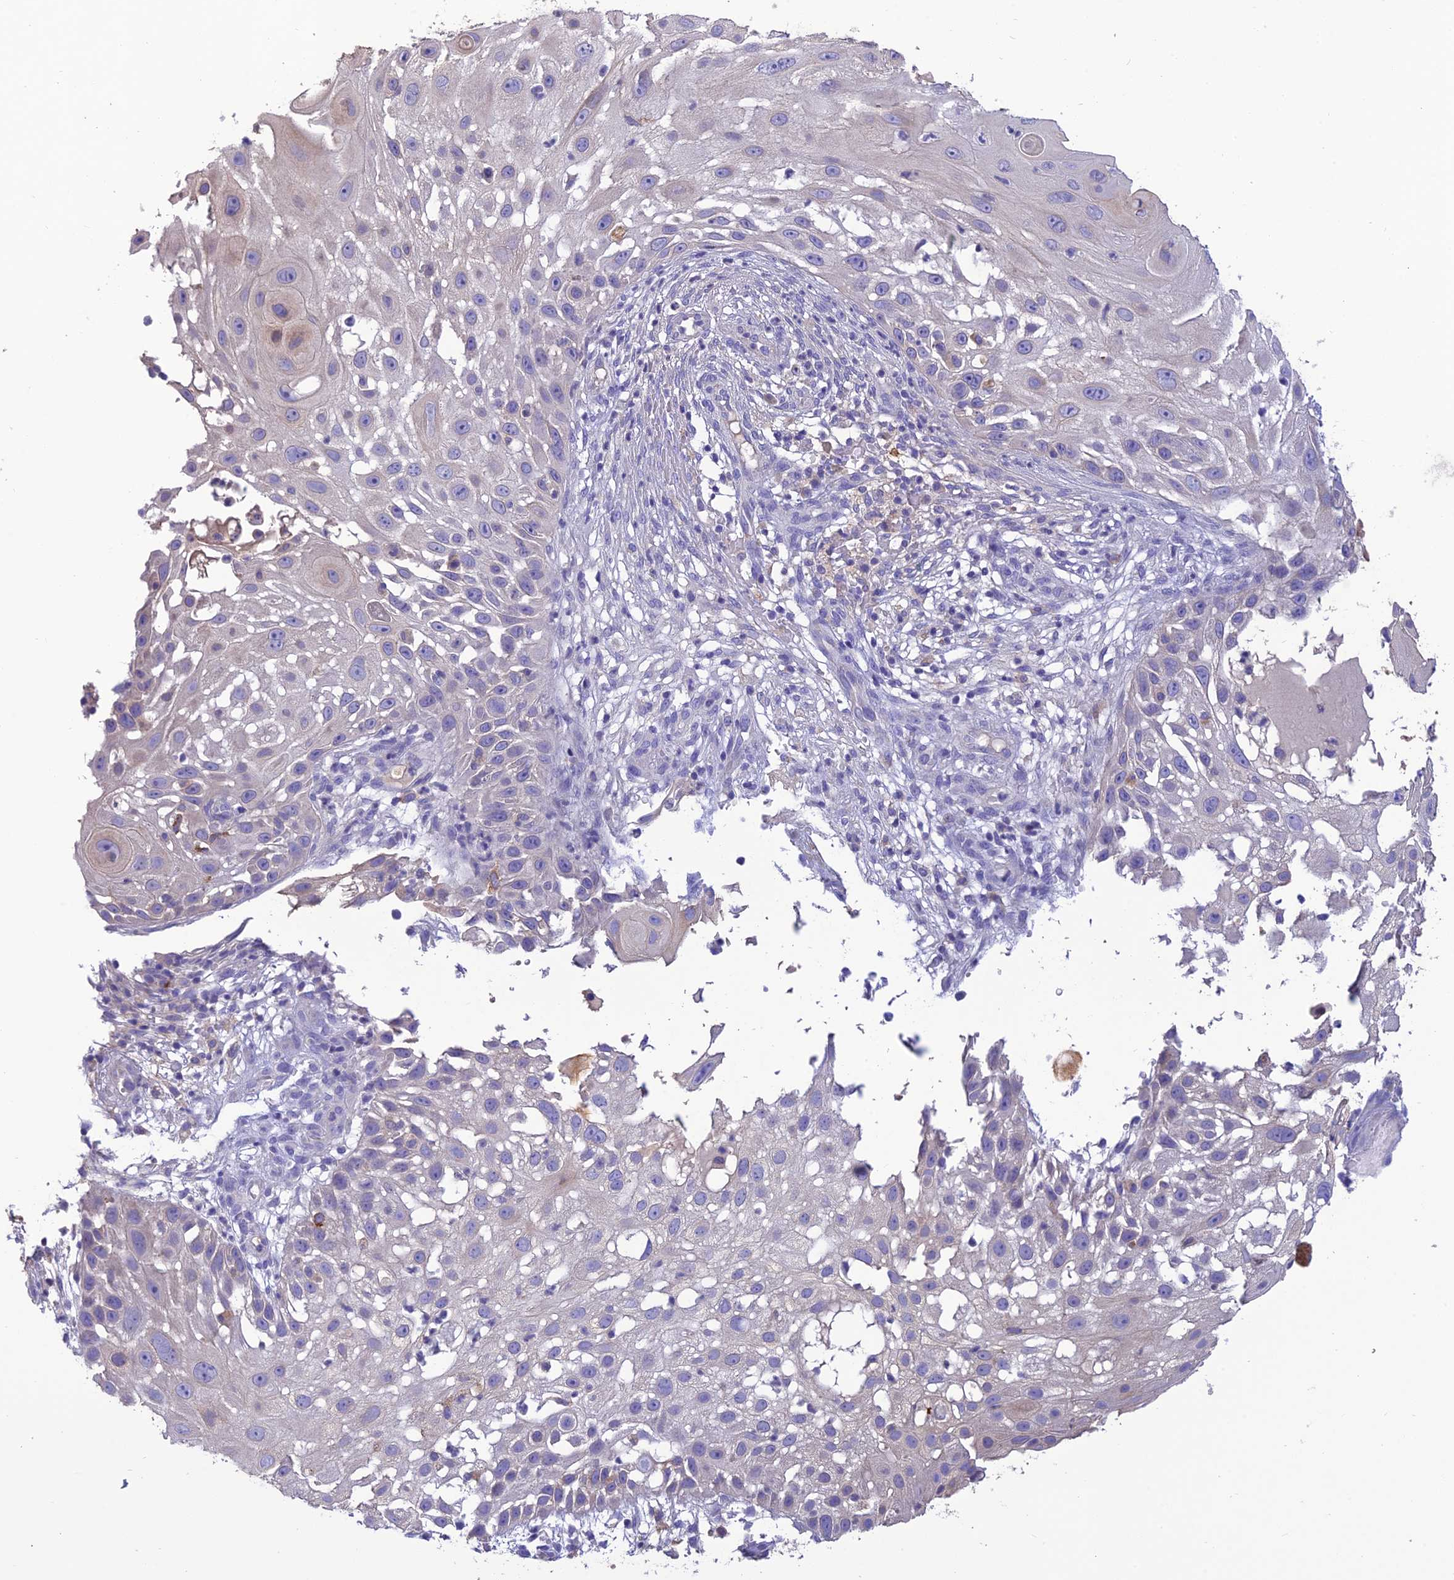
{"staining": {"intensity": "weak", "quantity": "<25%", "location": "cytoplasmic/membranous"}, "tissue": "skin cancer", "cell_type": "Tumor cells", "image_type": "cancer", "snomed": [{"axis": "morphology", "description": "Squamous cell carcinoma, NOS"}, {"axis": "topography", "description": "Skin"}], "caption": "Histopathology image shows no significant protein positivity in tumor cells of skin cancer. (DAB (3,3'-diaminobenzidine) immunohistochemistry (IHC) with hematoxylin counter stain).", "gene": "SFT2D2", "patient": {"sex": "female", "age": 44}}